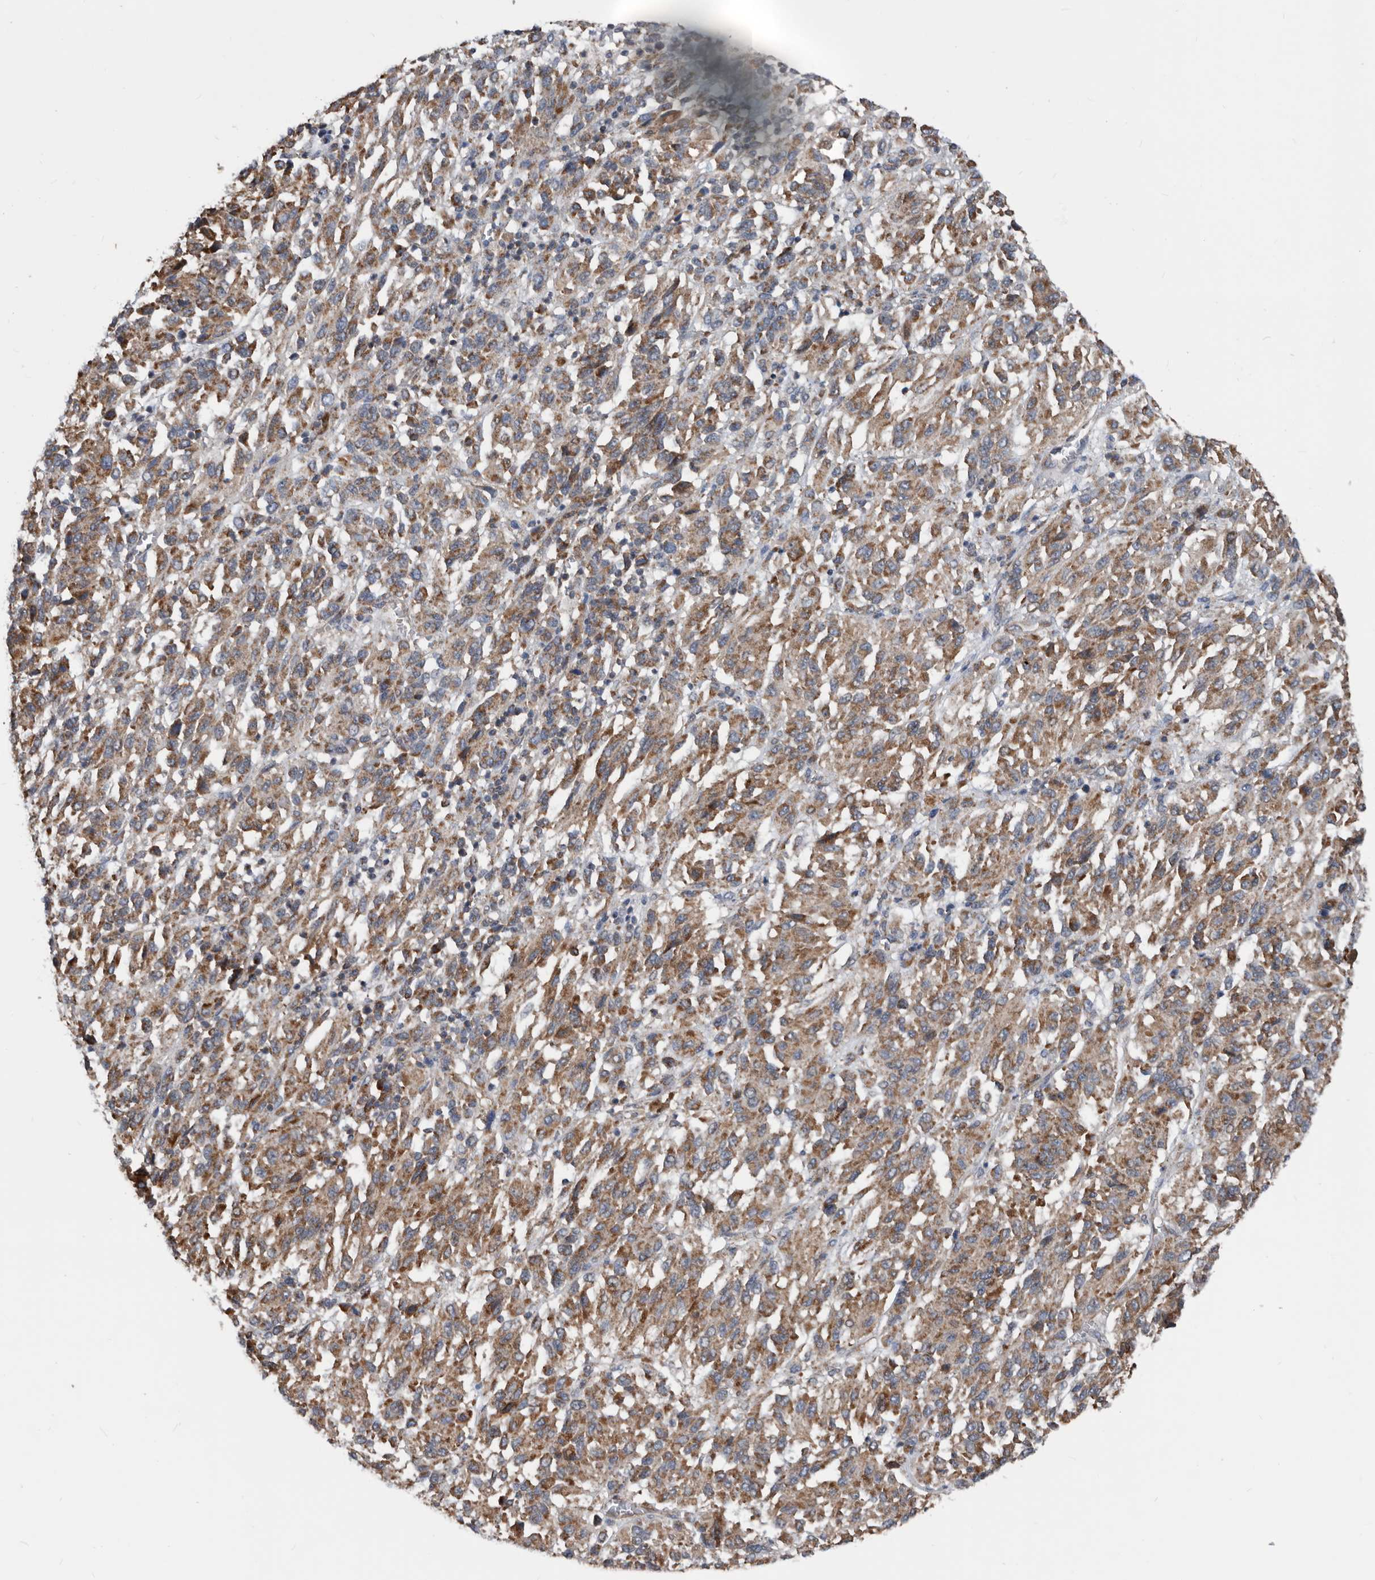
{"staining": {"intensity": "moderate", "quantity": ">75%", "location": "cytoplasmic/membranous"}, "tissue": "melanoma", "cell_type": "Tumor cells", "image_type": "cancer", "snomed": [{"axis": "morphology", "description": "Malignant melanoma, Metastatic site"}, {"axis": "topography", "description": "Lung"}], "caption": "An image of human melanoma stained for a protein shows moderate cytoplasmic/membranous brown staining in tumor cells.", "gene": "AFAP1", "patient": {"sex": "male", "age": 64}}